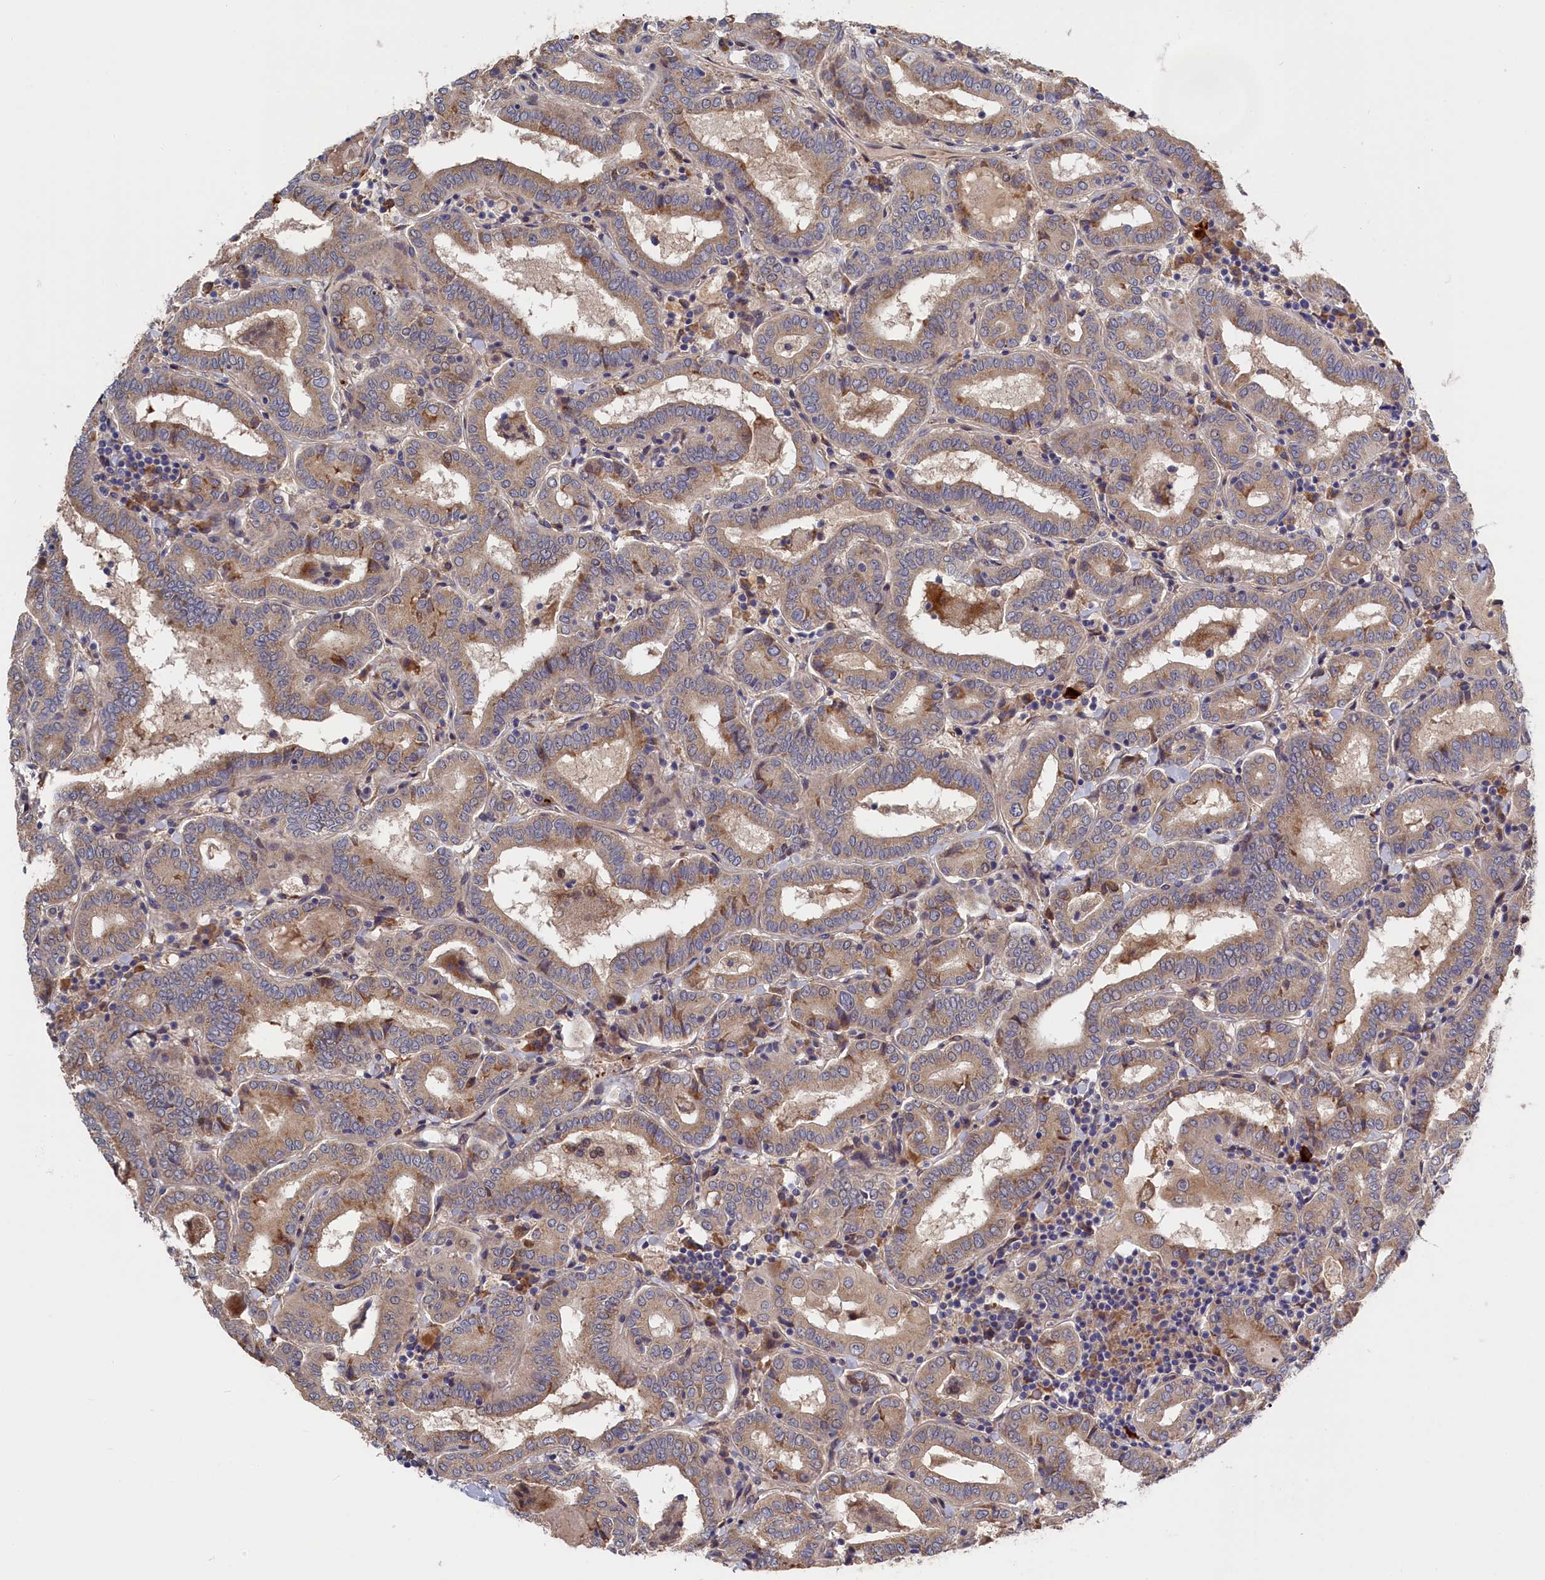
{"staining": {"intensity": "weak", "quantity": ">75%", "location": "cytoplasmic/membranous"}, "tissue": "thyroid cancer", "cell_type": "Tumor cells", "image_type": "cancer", "snomed": [{"axis": "morphology", "description": "Papillary adenocarcinoma, NOS"}, {"axis": "topography", "description": "Thyroid gland"}], "caption": "Immunohistochemical staining of papillary adenocarcinoma (thyroid) demonstrates weak cytoplasmic/membranous protein staining in approximately >75% of tumor cells.", "gene": "CYB5D2", "patient": {"sex": "female", "age": 72}}